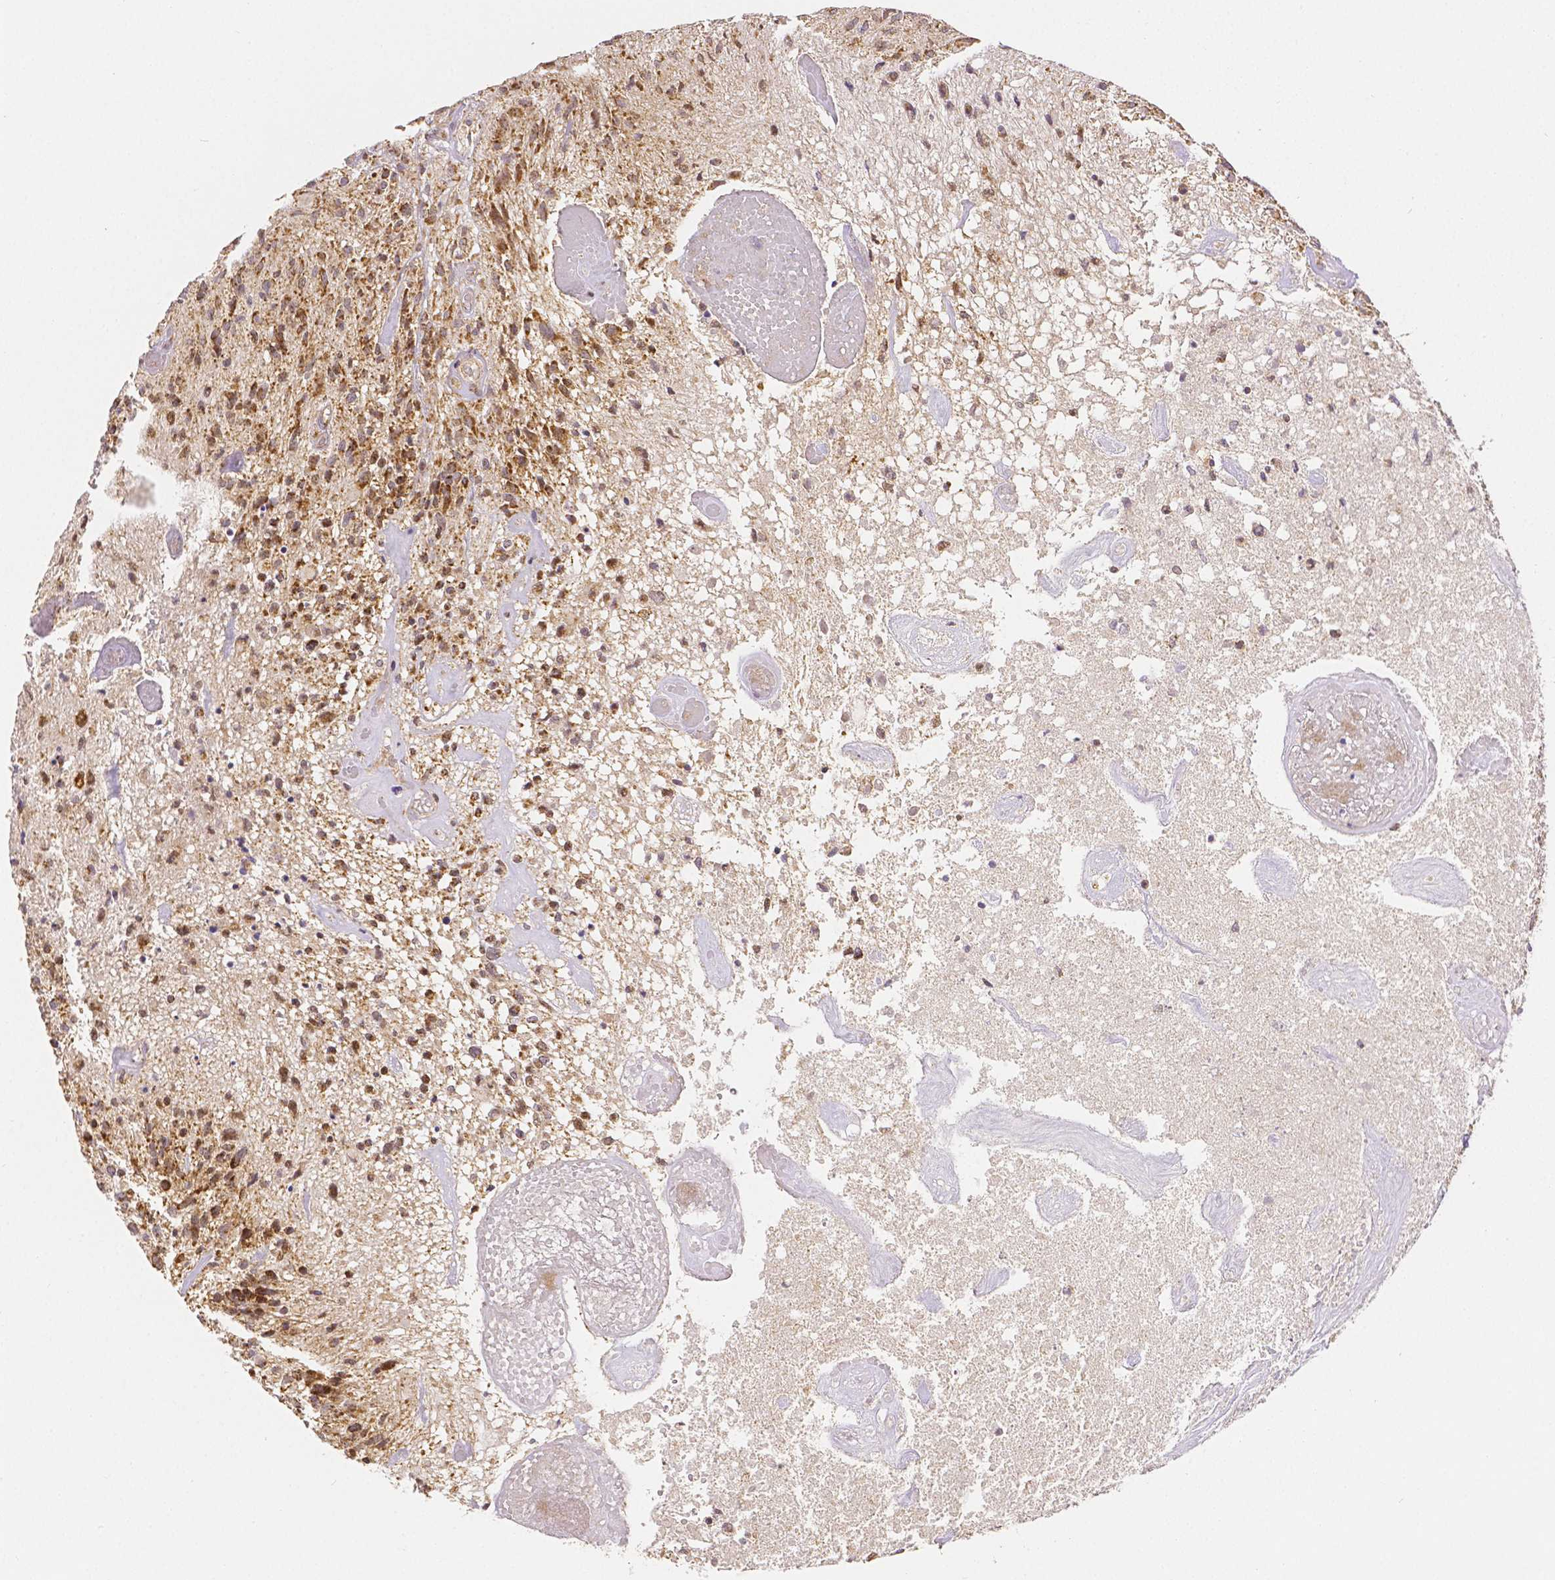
{"staining": {"intensity": "moderate", "quantity": ">75%", "location": "cytoplasmic/membranous,nuclear"}, "tissue": "glioma", "cell_type": "Tumor cells", "image_type": "cancer", "snomed": [{"axis": "morphology", "description": "Glioma, malignant, High grade"}, {"axis": "topography", "description": "Brain"}], "caption": "Immunohistochemical staining of glioma demonstrates moderate cytoplasmic/membranous and nuclear protein staining in approximately >75% of tumor cells. Immunohistochemistry stains the protein in brown and the nuclei are stained blue.", "gene": "RHOT1", "patient": {"sex": "male", "age": 75}}